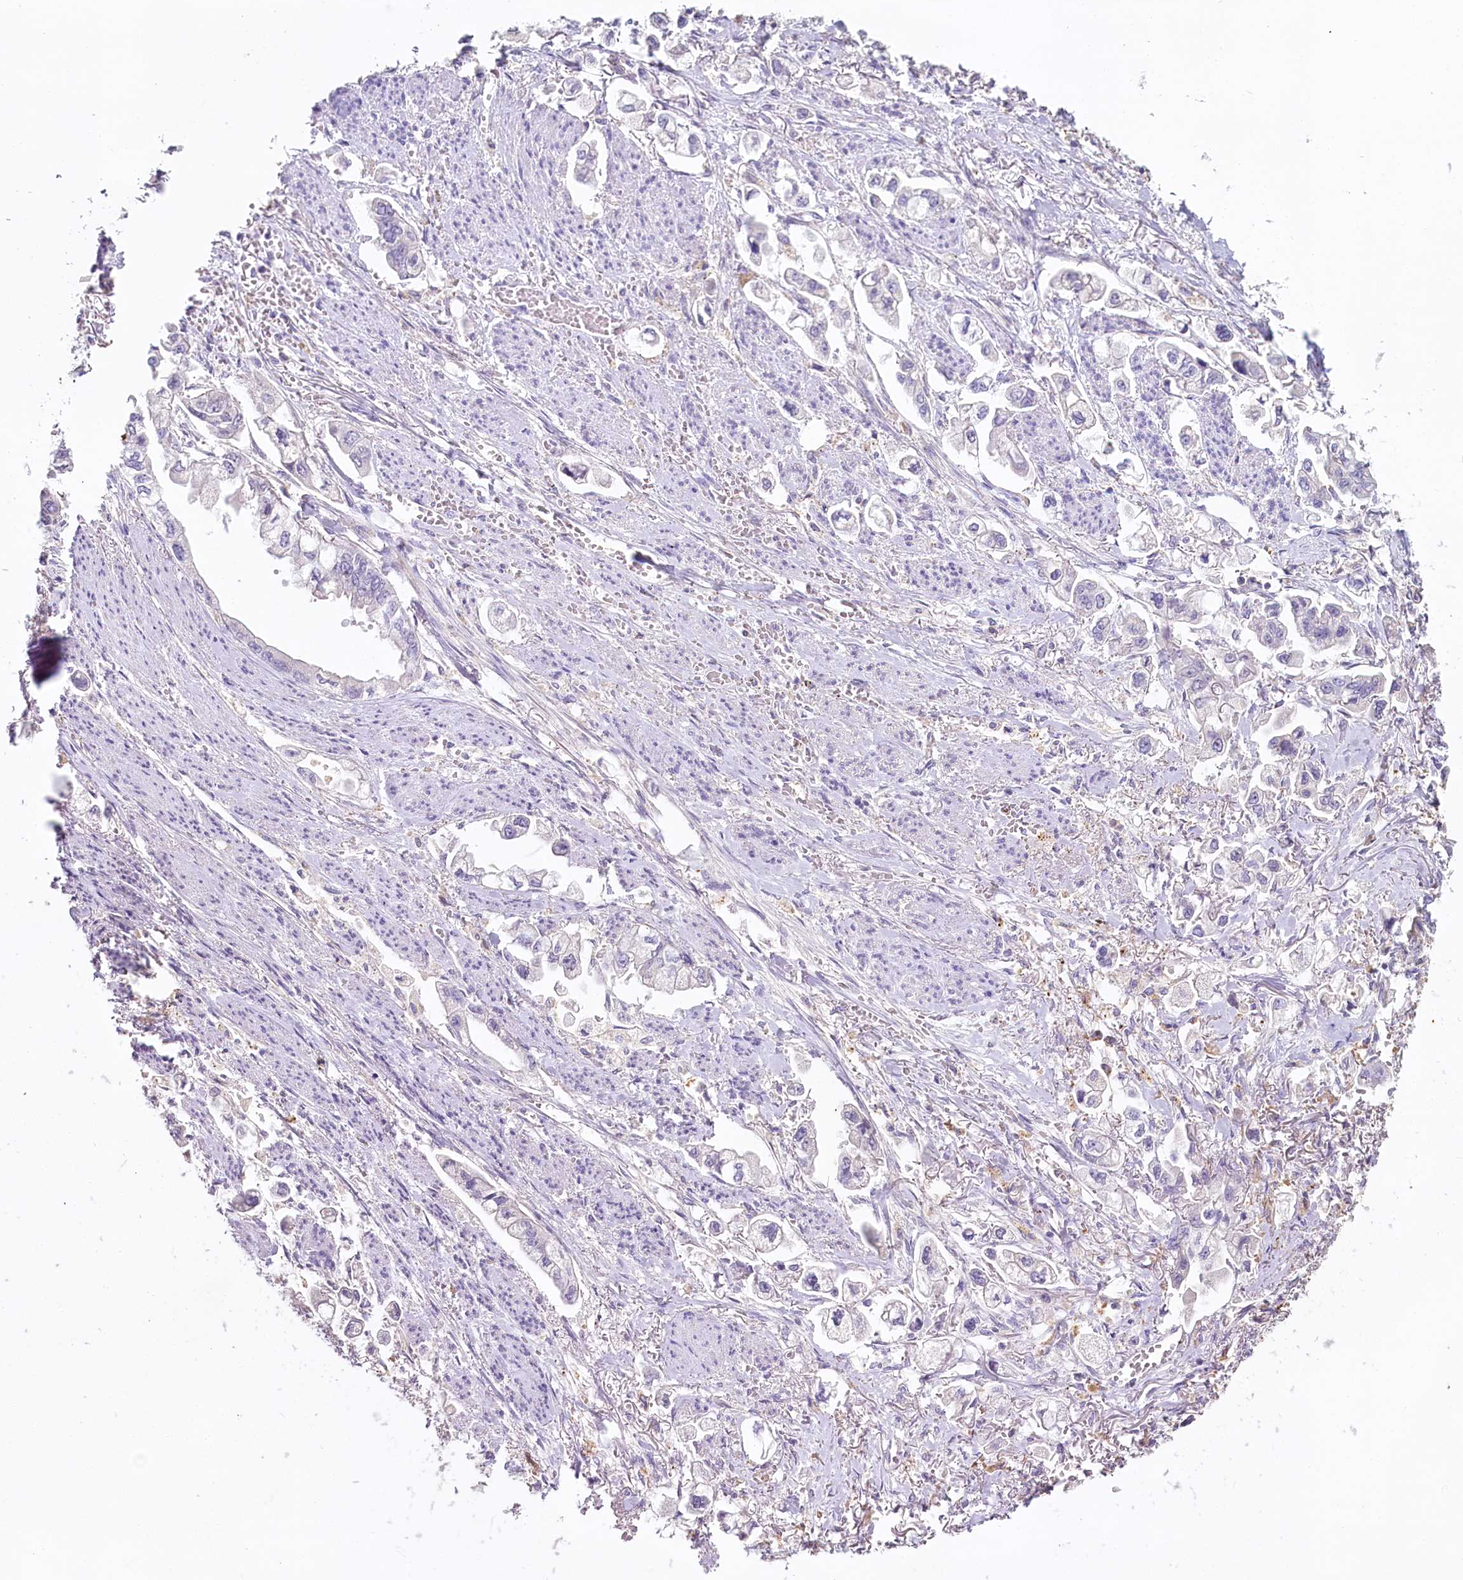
{"staining": {"intensity": "negative", "quantity": "none", "location": "none"}, "tissue": "stomach cancer", "cell_type": "Tumor cells", "image_type": "cancer", "snomed": [{"axis": "morphology", "description": "Adenocarcinoma, NOS"}, {"axis": "topography", "description": "Stomach"}], "caption": "A histopathology image of stomach adenocarcinoma stained for a protein shows no brown staining in tumor cells. (DAB (3,3'-diaminobenzidine) immunohistochemistry, high magnification).", "gene": "HPD", "patient": {"sex": "male", "age": 62}}